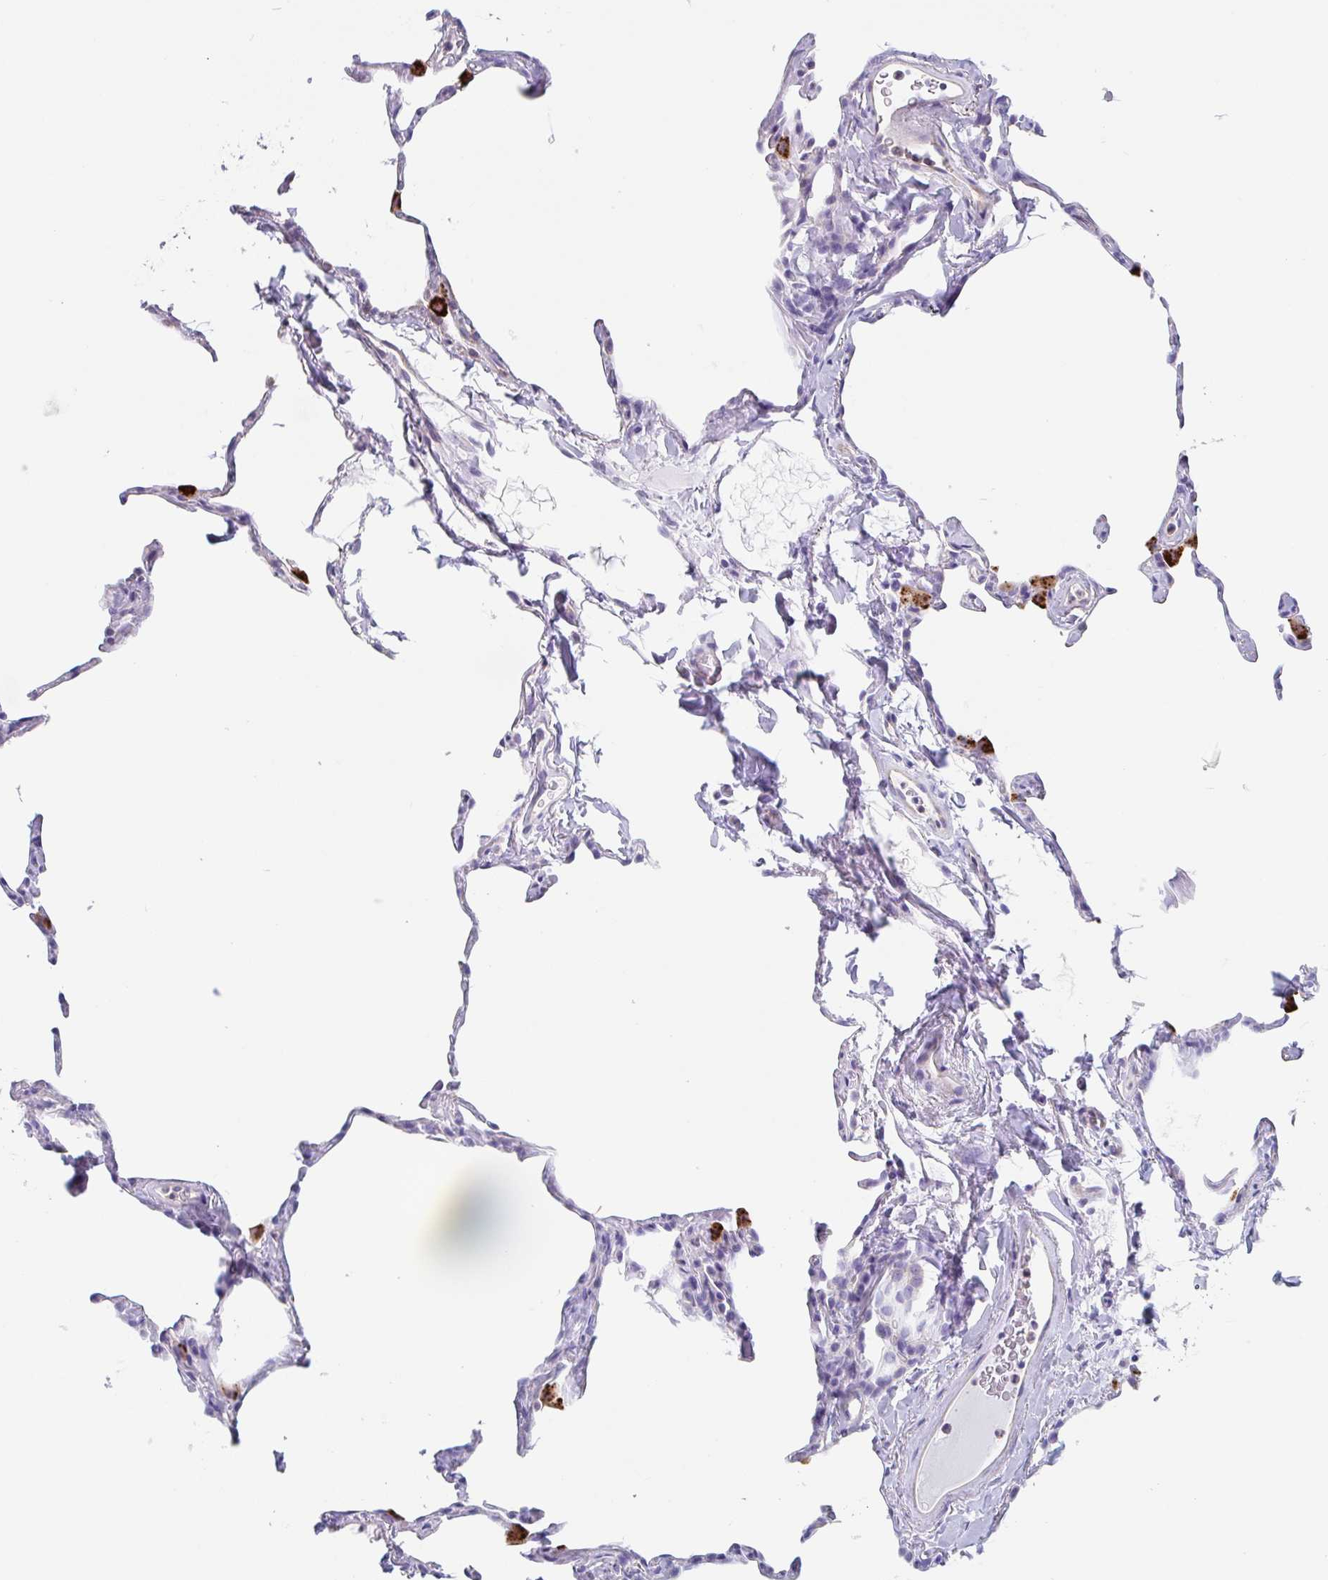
{"staining": {"intensity": "negative", "quantity": "none", "location": "none"}, "tissue": "lung", "cell_type": "Alveolar cells", "image_type": "normal", "snomed": [{"axis": "morphology", "description": "Normal tissue, NOS"}, {"axis": "topography", "description": "Lung"}], "caption": "The micrograph shows no significant expression in alveolar cells of lung.", "gene": "LENG9", "patient": {"sex": "male", "age": 65}}